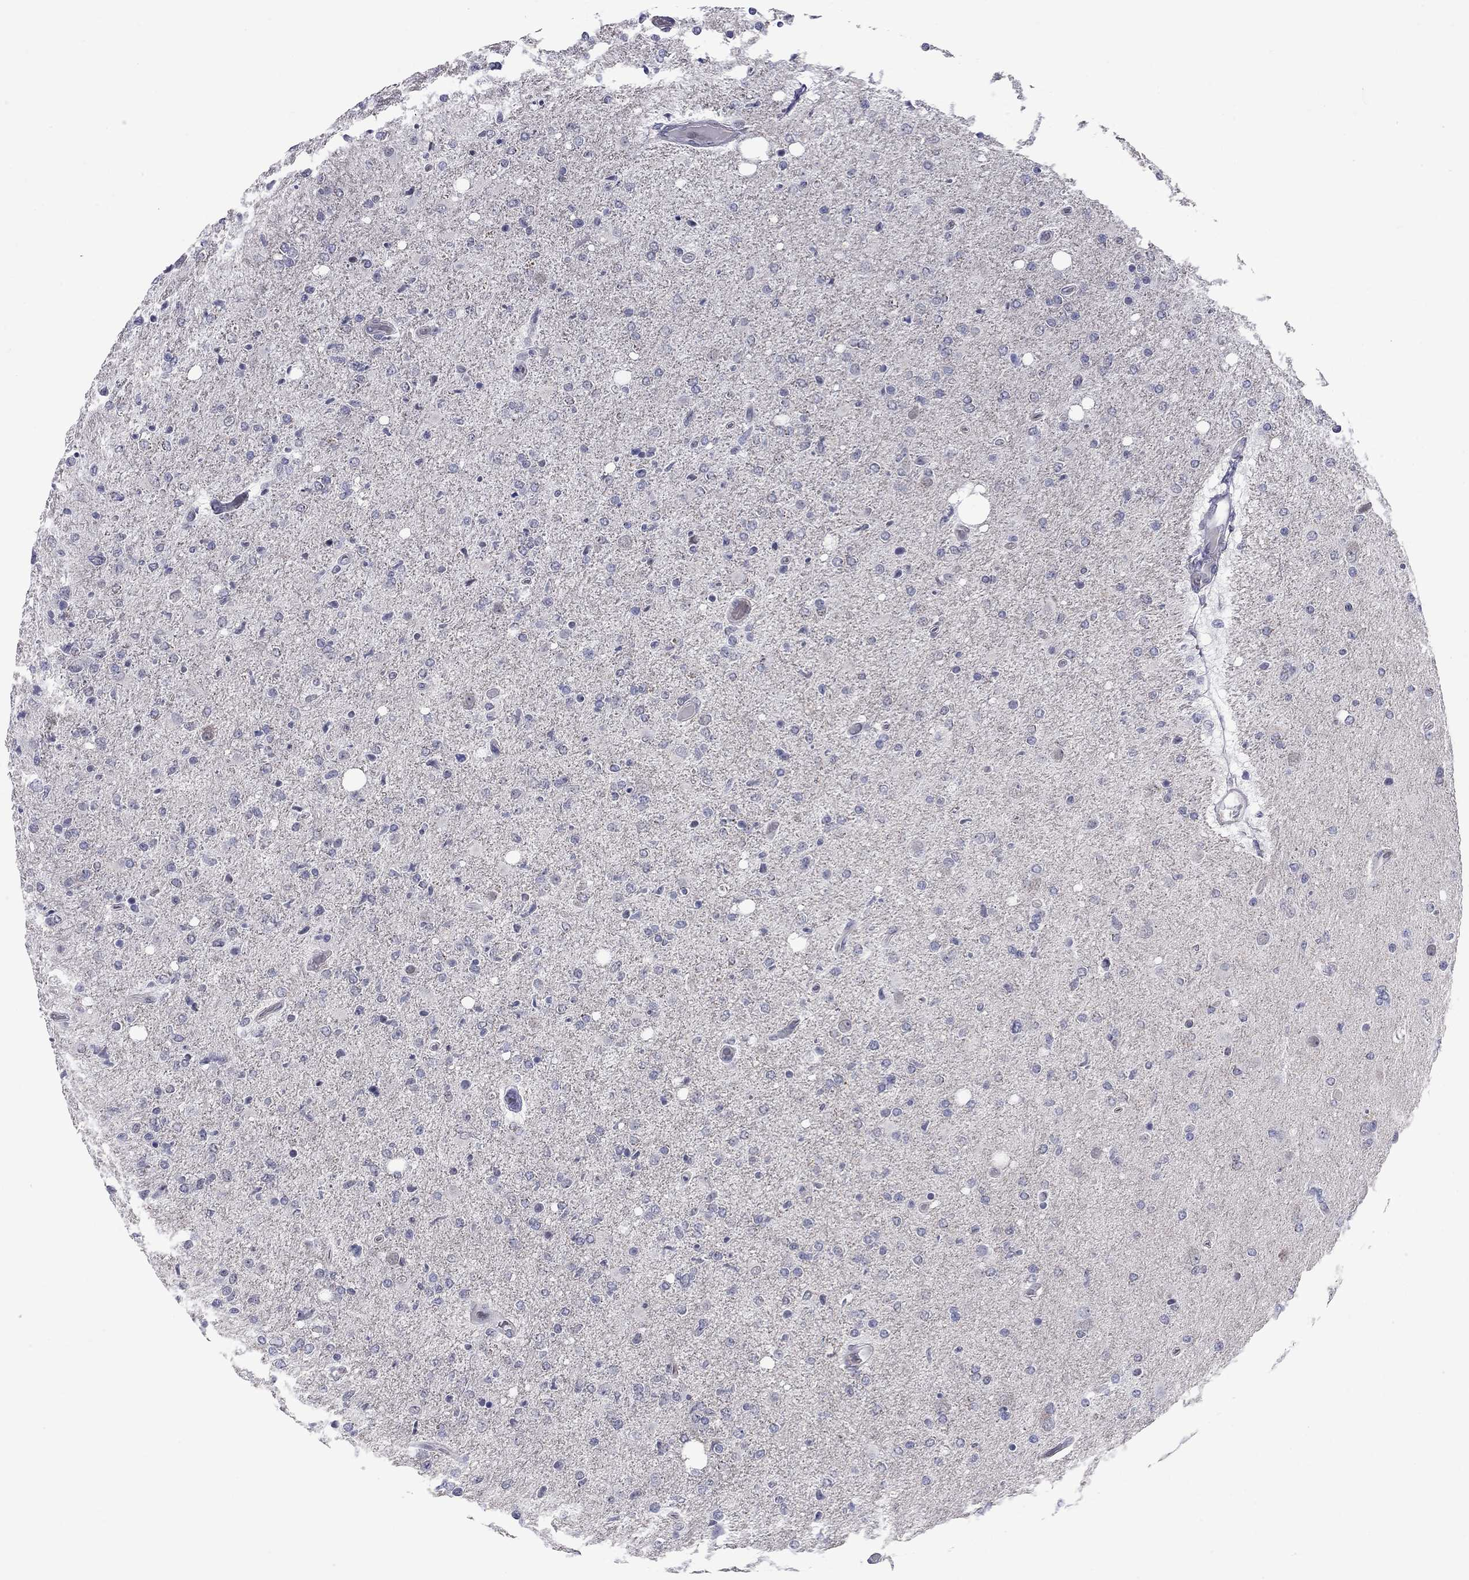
{"staining": {"intensity": "negative", "quantity": "none", "location": "none"}, "tissue": "glioma", "cell_type": "Tumor cells", "image_type": "cancer", "snomed": [{"axis": "morphology", "description": "Glioma, malignant, High grade"}, {"axis": "topography", "description": "Cerebral cortex"}], "caption": "This is a photomicrograph of immunohistochemistry (IHC) staining of glioma, which shows no expression in tumor cells.", "gene": "HTR4", "patient": {"sex": "male", "age": 70}}